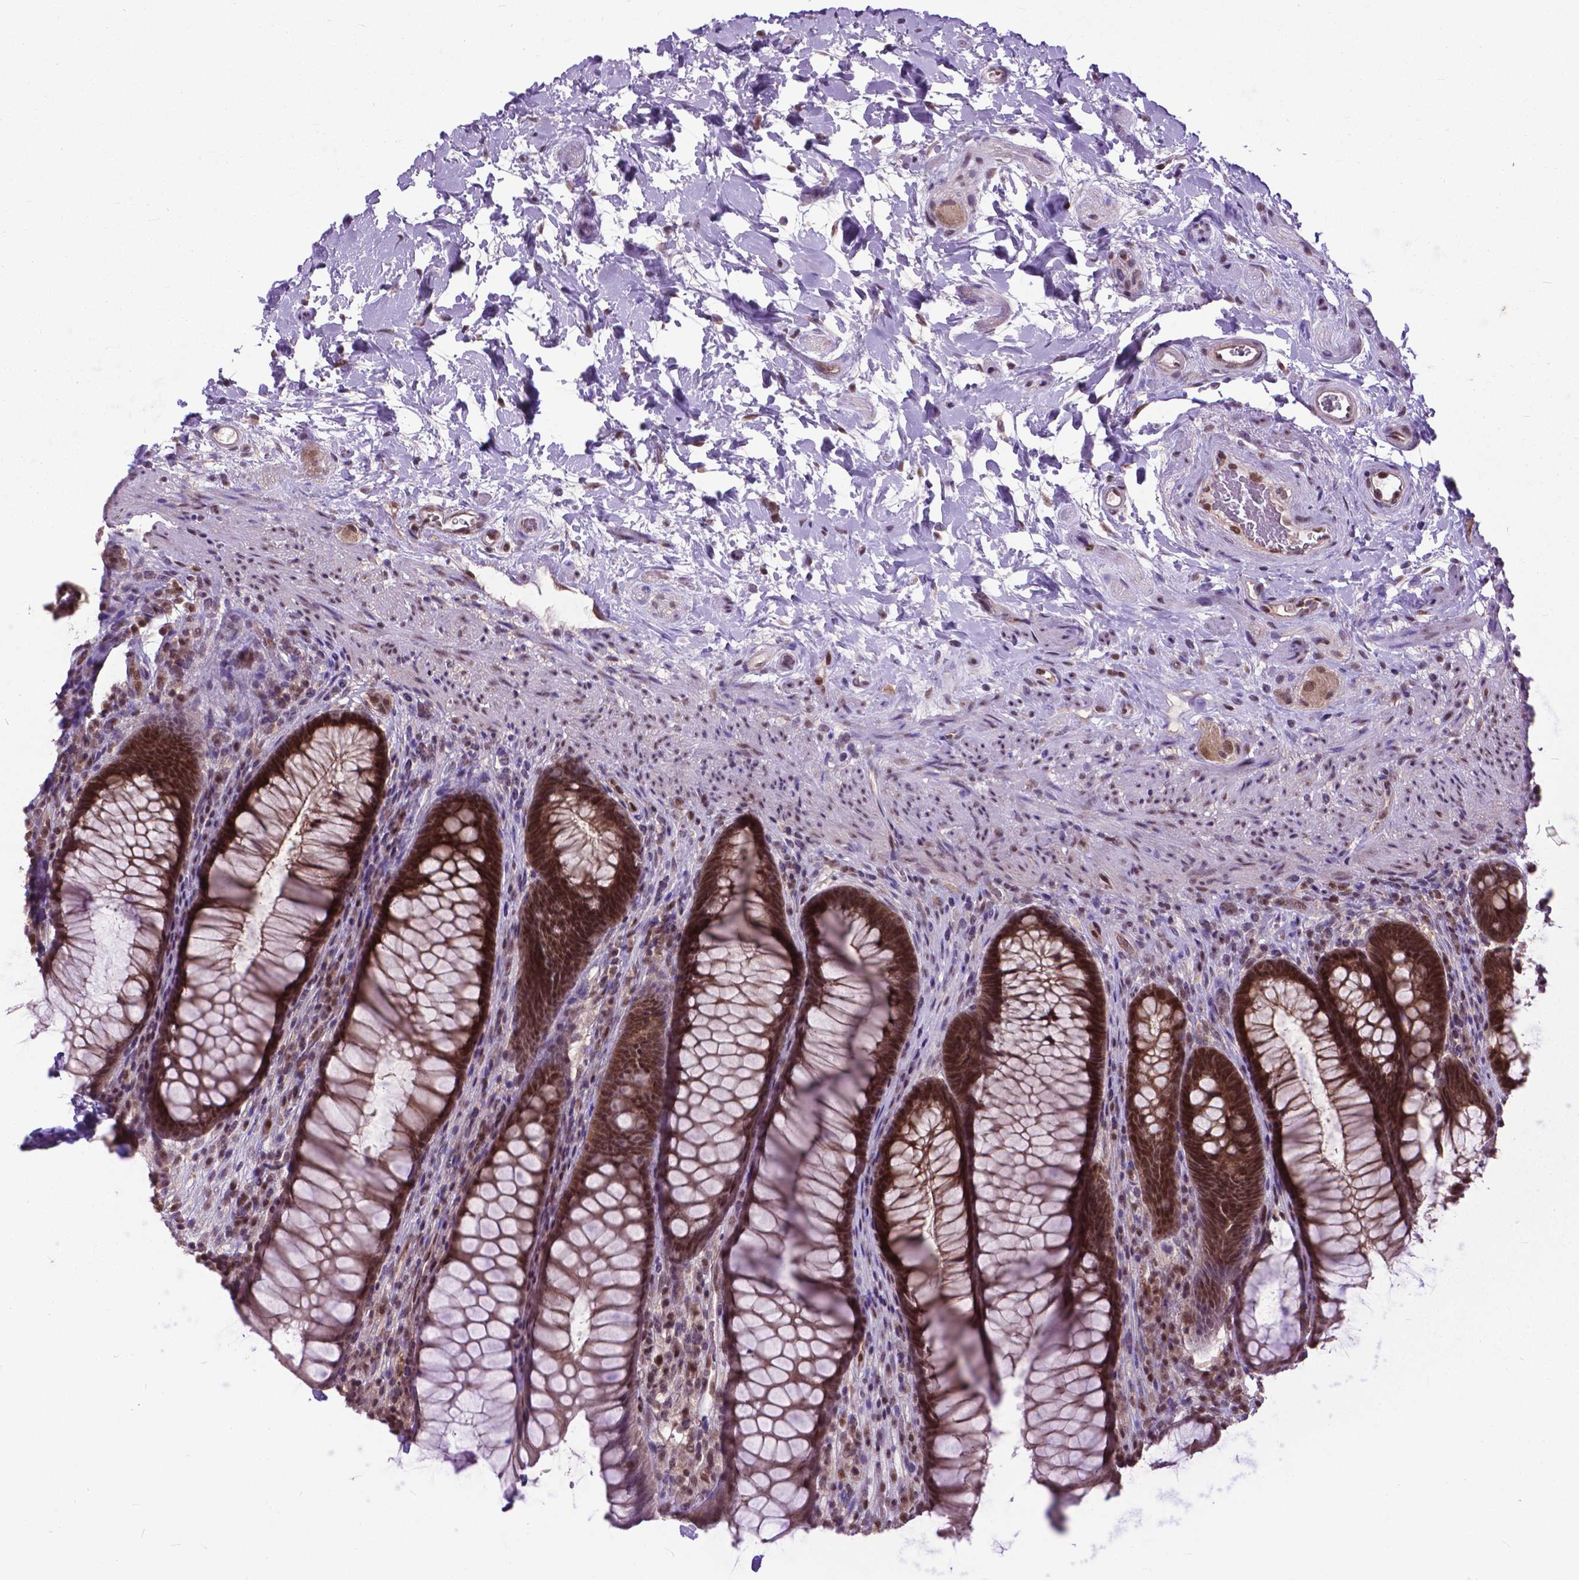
{"staining": {"intensity": "moderate", "quantity": ">75%", "location": "cytoplasmic/membranous,nuclear"}, "tissue": "rectum", "cell_type": "Glandular cells", "image_type": "normal", "snomed": [{"axis": "morphology", "description": "Normal tissue, NOS"}, {"axis": "topography", "description": "Smooth muscle"}, {"axis": "topography", "description": "Rectum"}], "caption": "Approximately >75% of glandular cells in benign rectum demonstrate moderate cytoplasmic/membranous,nuclear protein expression as visualized by brown immunohistochemical staining.", "gene": "FAF1", "patient": {"sex": "male", "age": 53}}